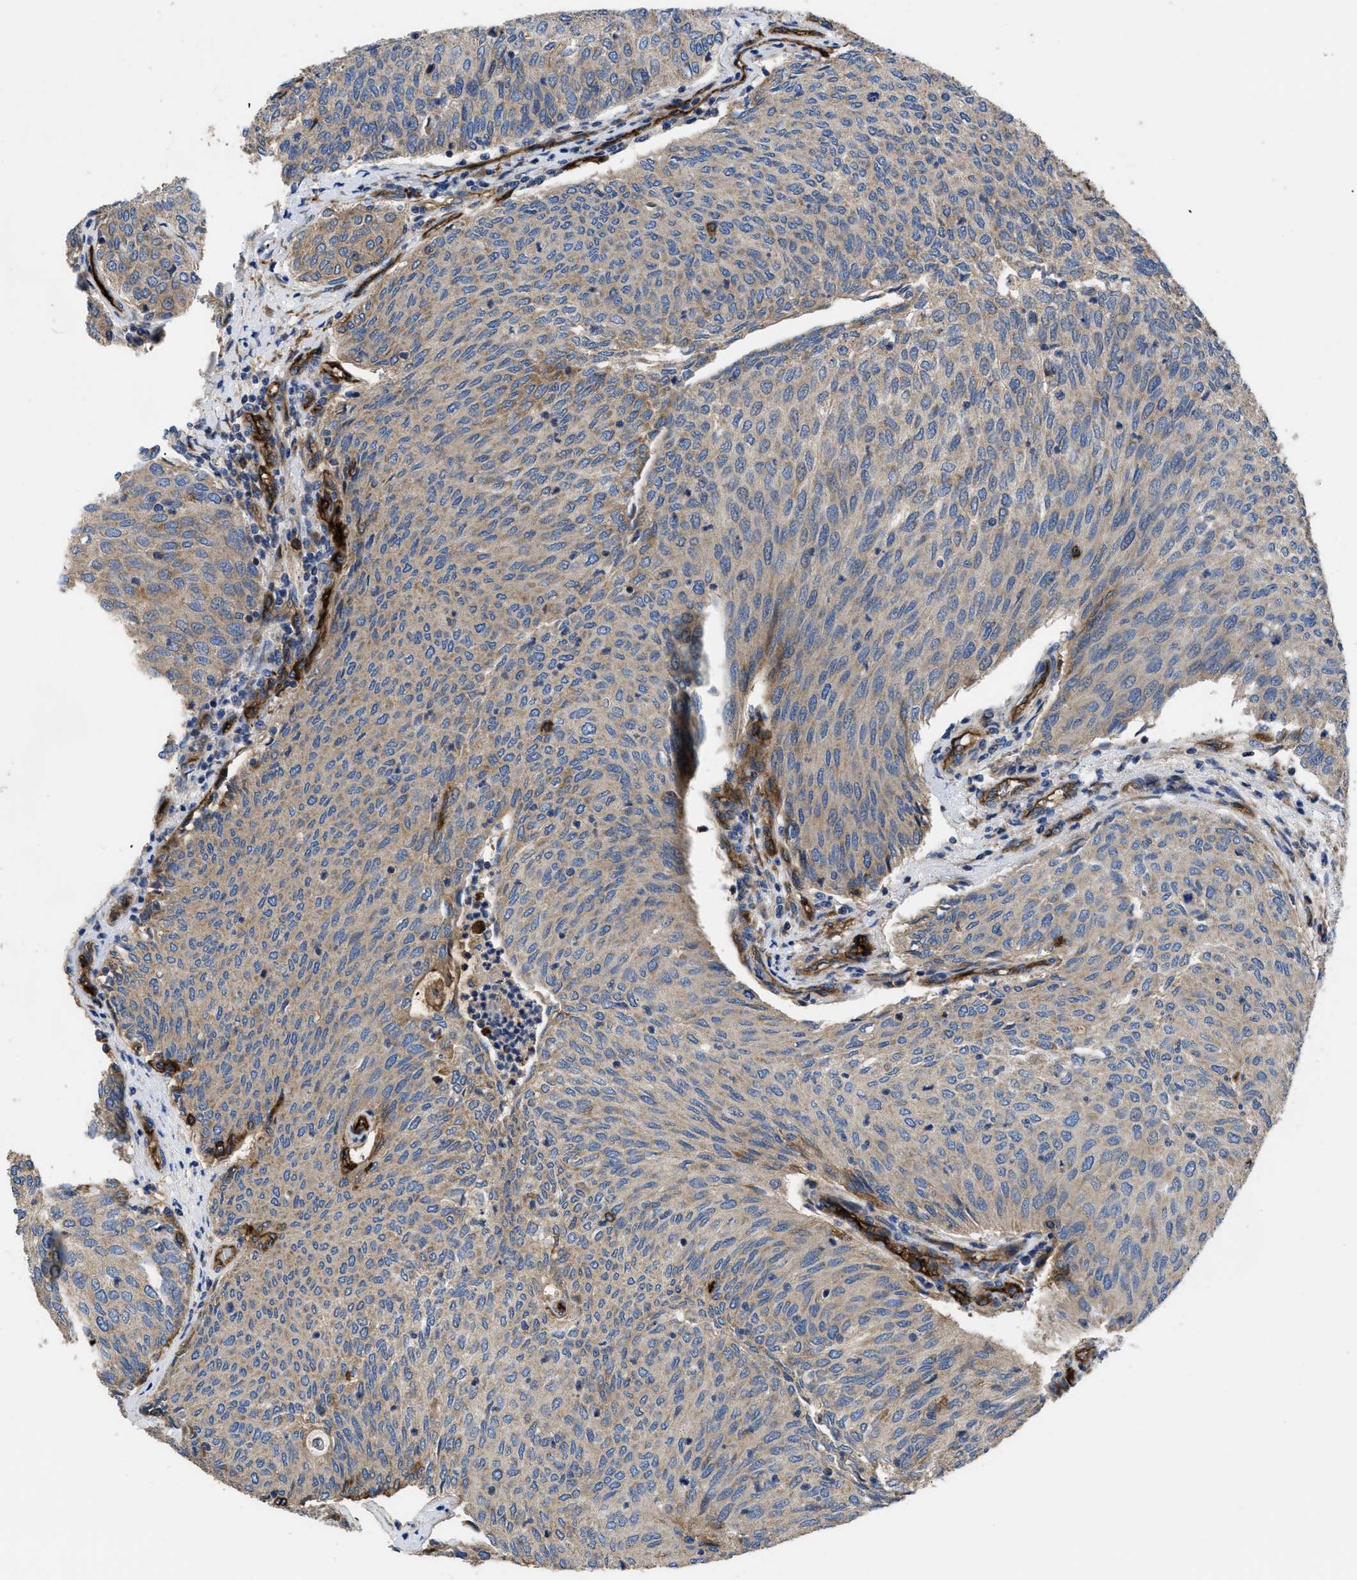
{"staining": {"intensity": "weak", "quantity": "25%-75%", "location": "cytoplasmic/membranous"}, "tissue": "urothelial cancer", "cell_type": "Tumor cells", "image_type": "cancer", "snomed": [{"axis": "morphology", "description": "Urothelial carcinoma, Low grade"}, {"axis": "topography", "description": "Urinary bladder"}], "caption": "Protein staining of urothelial cancer tissue demonstrates weak cytoplasmic/membranous positivity in approximately 25%-75% of tumor cells. (DAB (3,3'-diaminobenzidine) IHC, brown staining for protein, blue staining for nuclei).", "gene": "NT5E", "patient": {"sex": "female", "age": 79}}